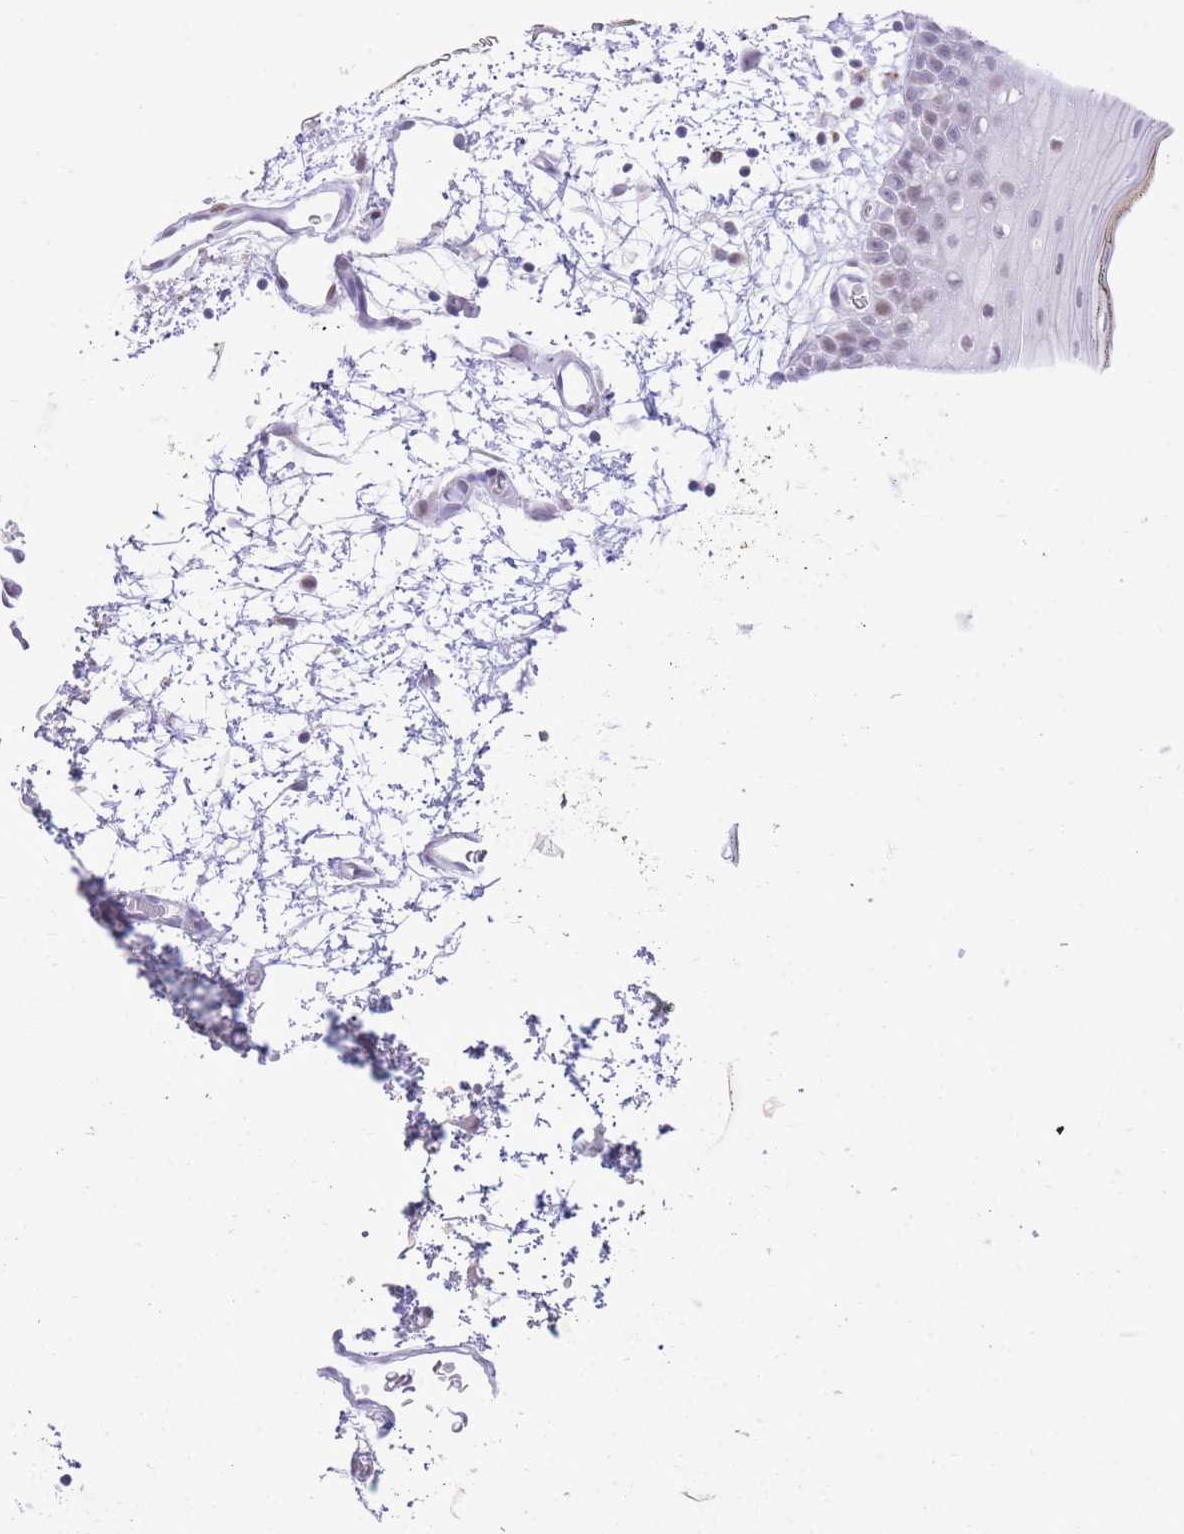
{"staining": {"intensity": "moderate", "quantity": "<25%", "location": "cytoplasmic/membranous,nuclear"}, "tissue": "oral mucosa", "cell_type": "Squamous epithelial cells", "image_type": "normal", "snomed": [{"axis": "morphology", "description": "Normal tissue, NOS"}, {"axis": "topography", "description": "Oral tissue"}, {"axis": "topography", "description": "Tounge, NOS"}], "caption": "This is a histology image of immunohistochemistry (IHC) staining of benign oral mucosa, which shows moderate expression in the cytoplasmic/membranous,nuclear of squamous epithelial cells.", "gene": "MEIS3", "patient": {"sex": "female", "age": 81}}